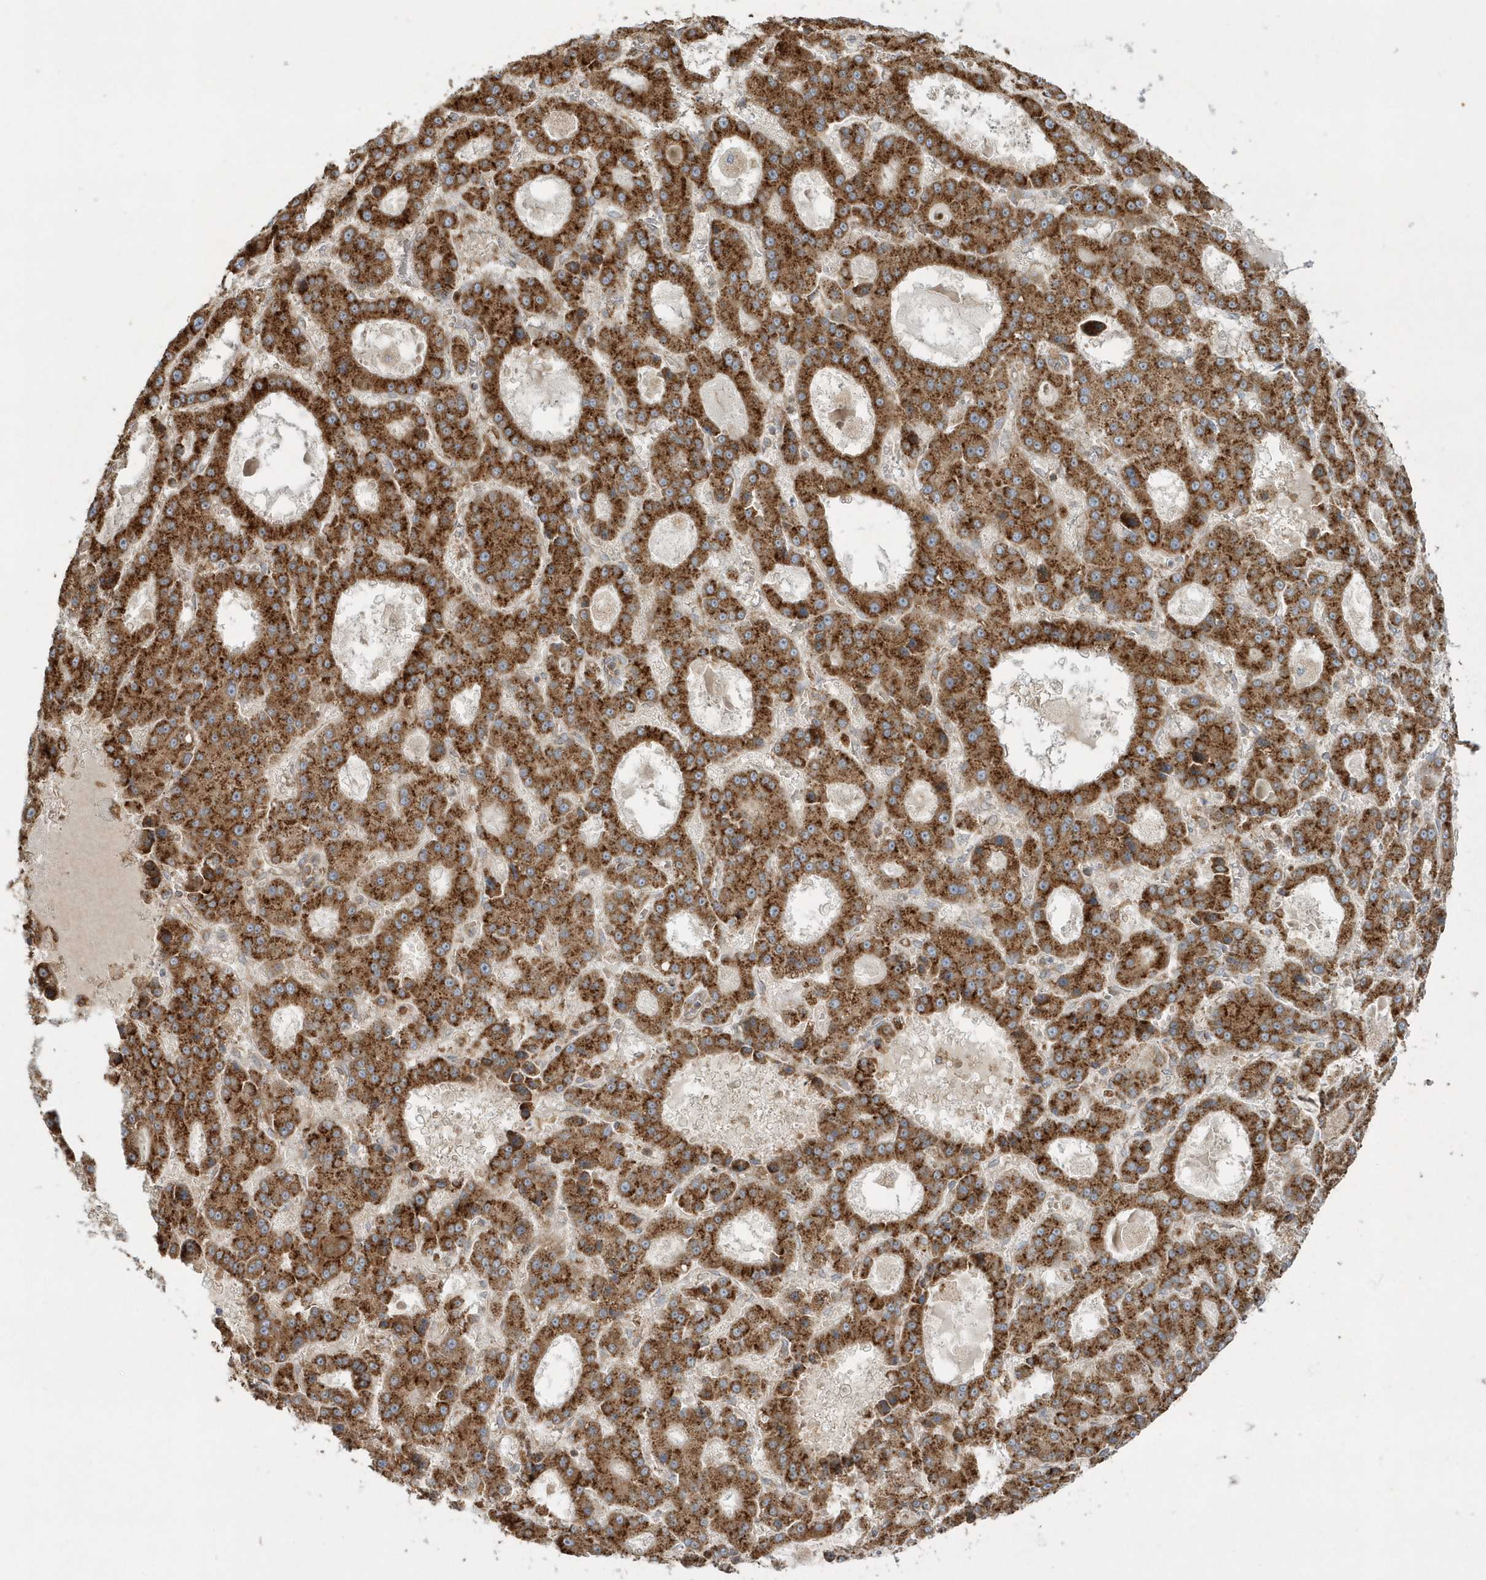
{"staining": {"intensity": "strong", "quantity": ">75%", "location": "cytoplasmic/membranous"}, "tissue": "liver cancer", "cell_type": "Tumor cells", "image_type": "cancer", "snomed": [{"axis": "morphology", "description": "Carcinoma, Hepatocellular, NOS"}, {"axis": "topography", "description": "Liver"}], "caption": "Liver cancer stained with a brown dye shows strong cytoplasmic/membranous positive staining in about >75% of tumor cells.", "gene": "SH3BP2", "patient": {"sex": "male", "age": 70}}